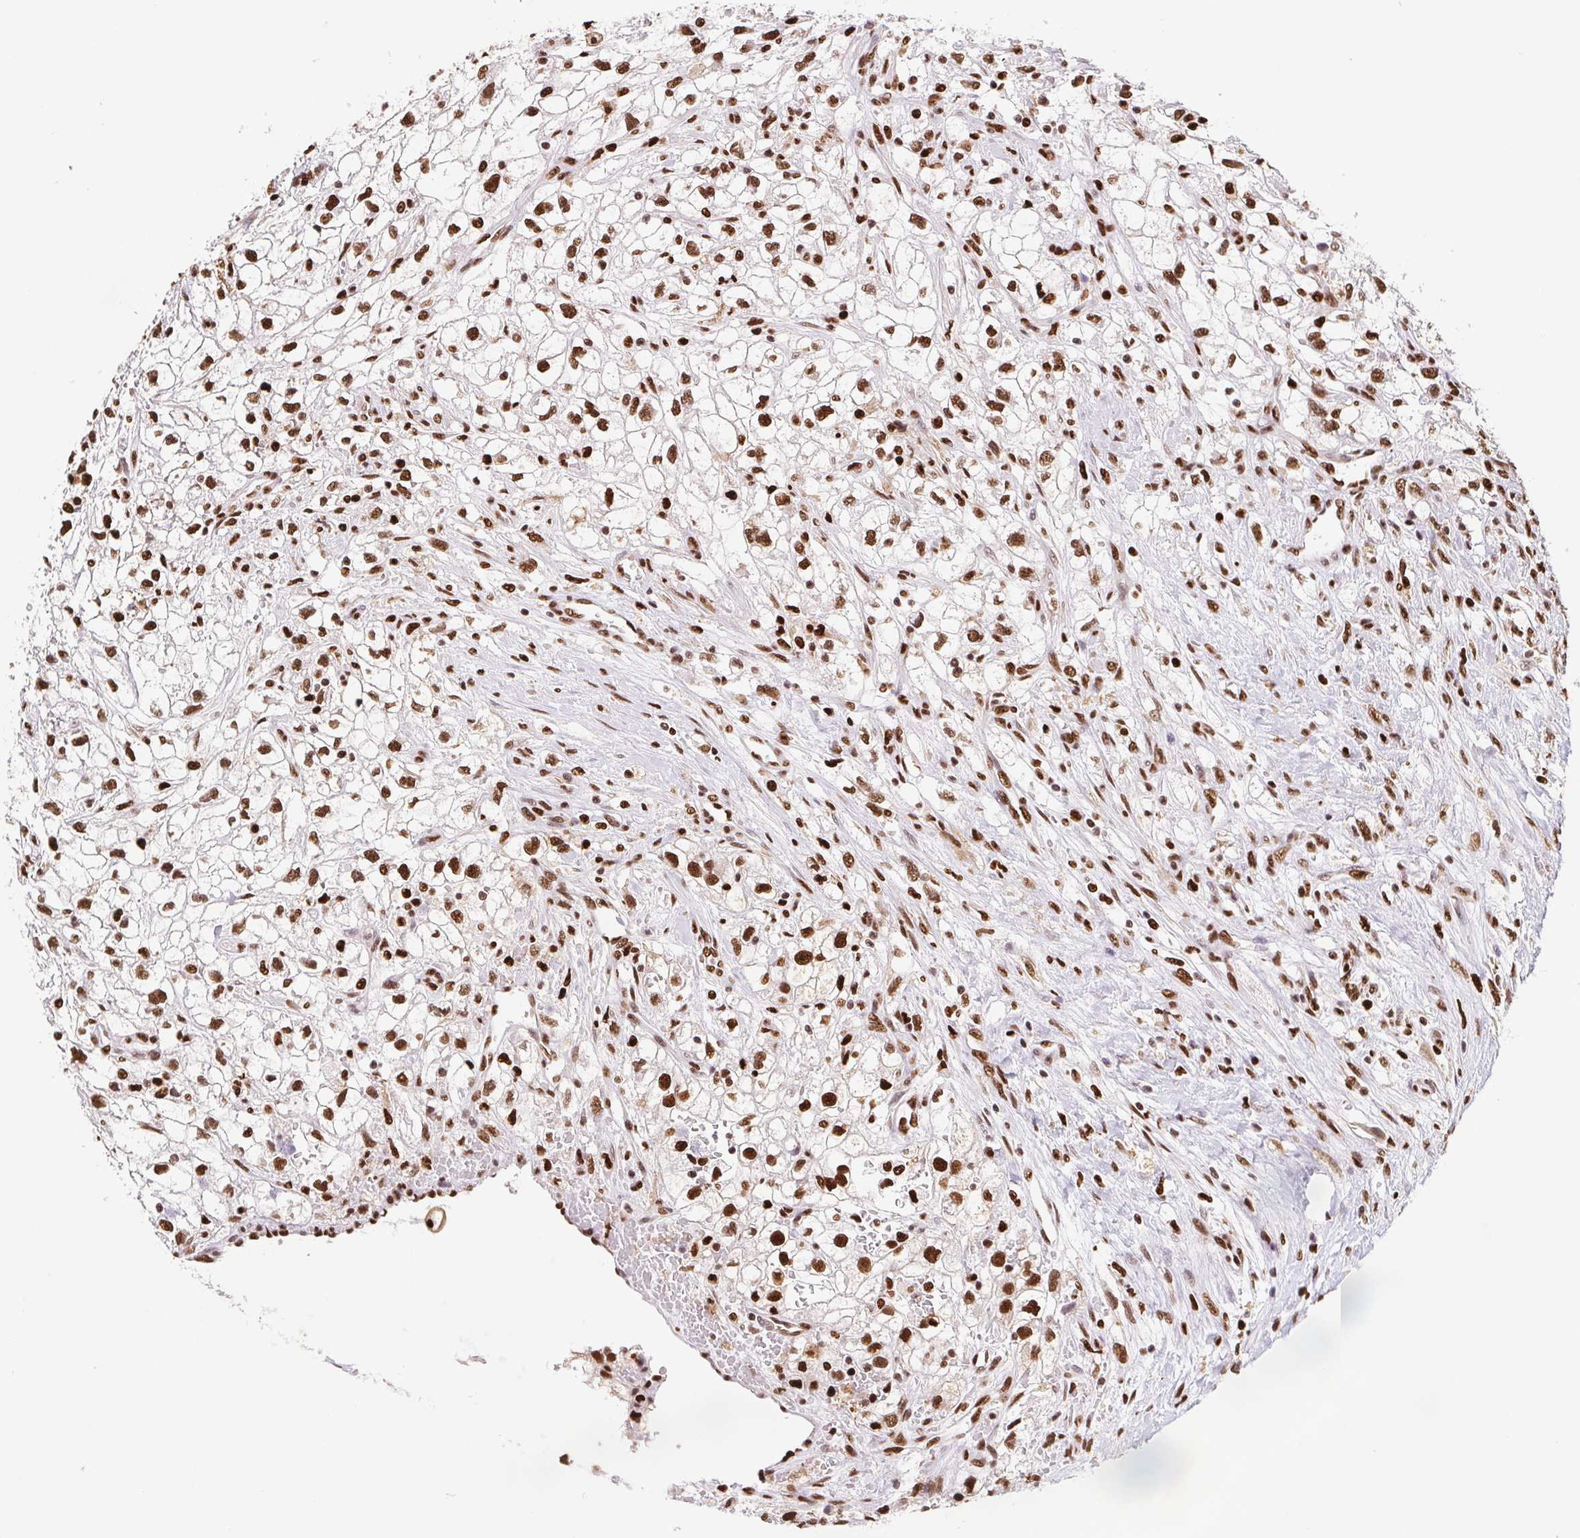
{"staining": {"intensity": "strong", "quantity": ">75%", "location": "nuclear"}, "tissue": "renal cancer", "cell_type": "Tumor cells", "image_type": "cancer", "snomed": [{"axis": "morphology", "description": "Adenocarcinoma, NOS"}, {"axis": "topography", "description": "Kidney"}], "caption": "This micrograph reveals adenocarcinoma (renal) stained with IHC to label a protein in brown. The nuclear of tumor cells show strong positivity for the protein. Nuclei are counter-stained blue.", "gene": "SET", "patient": {"sex": "male", "age": 59}}